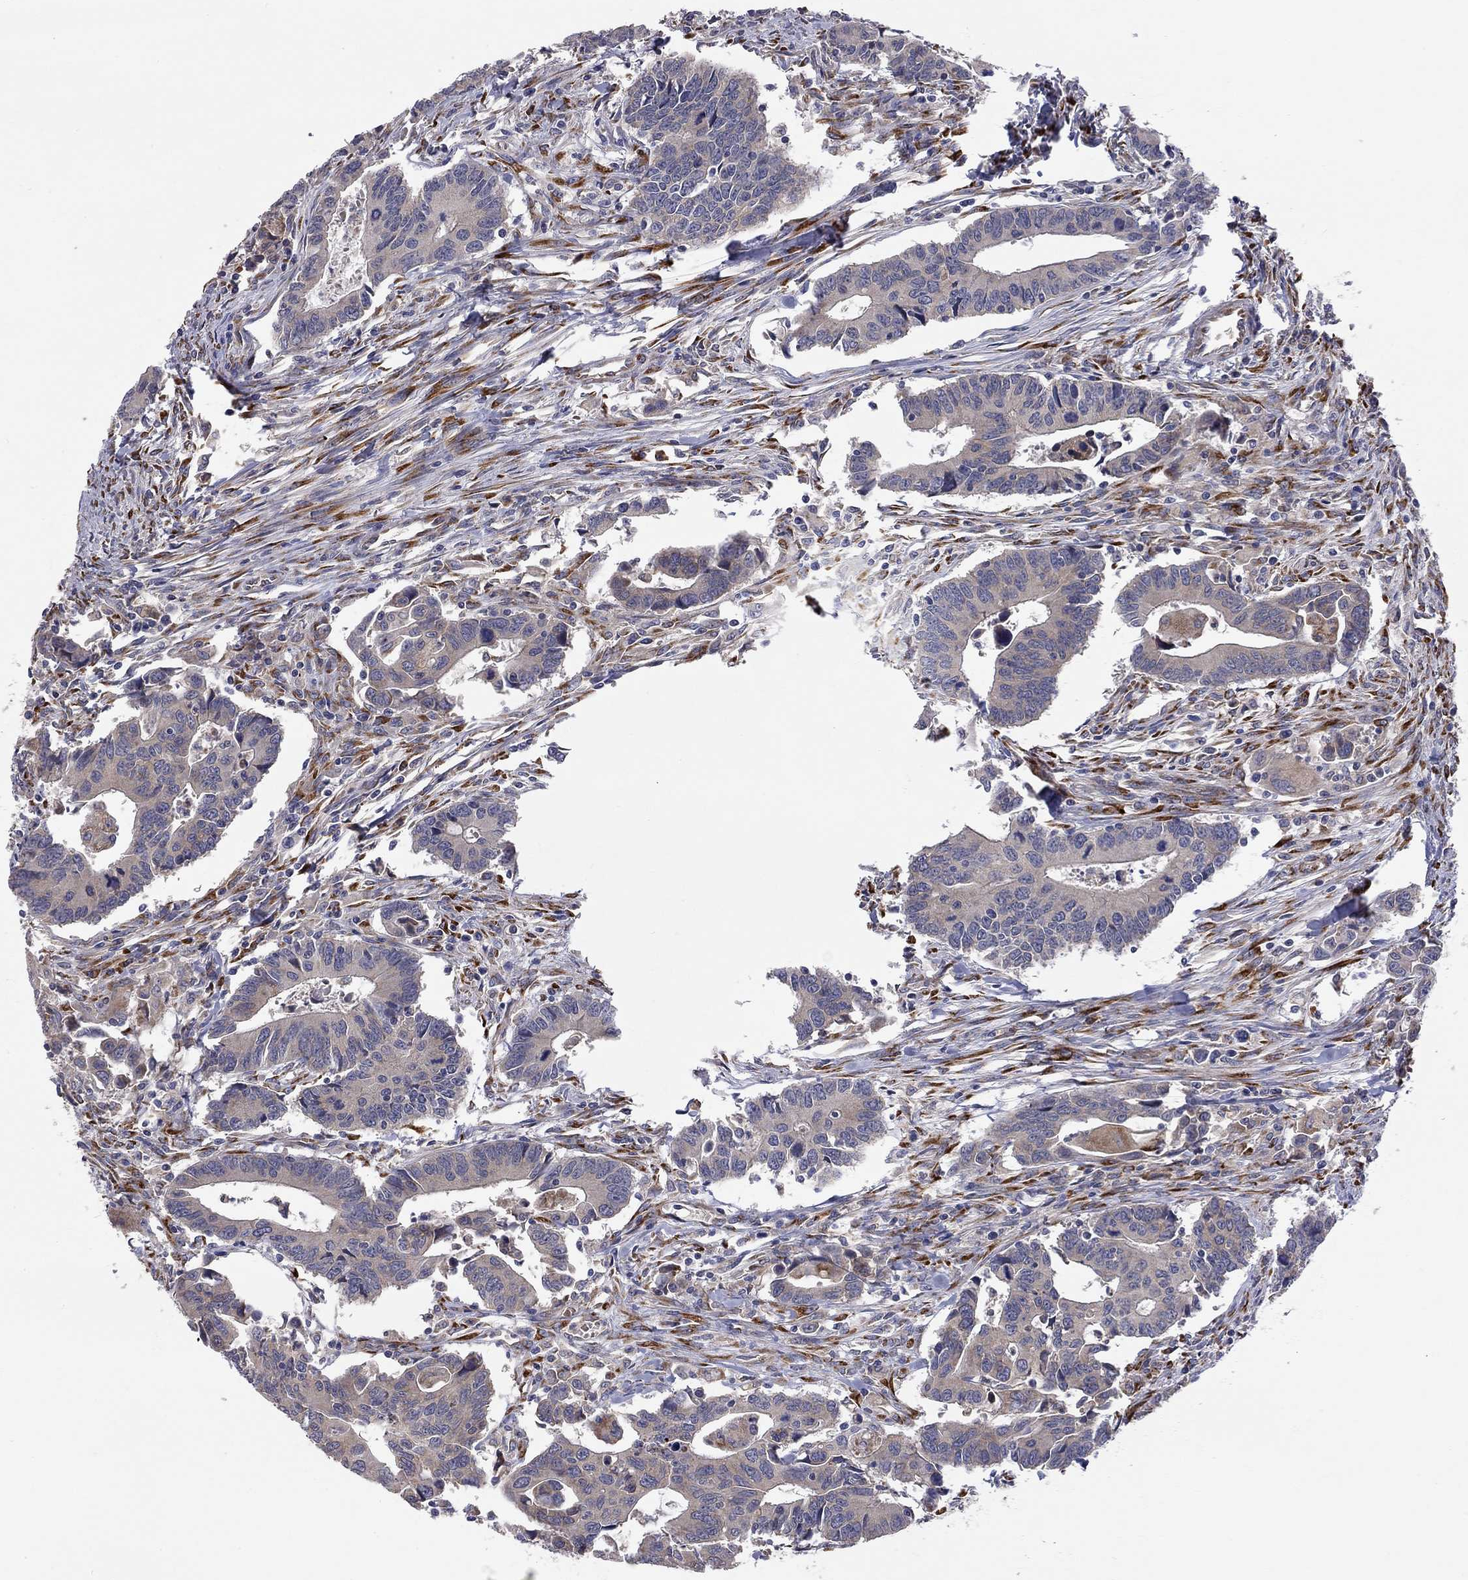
{"staining": {"intensity": "negative", "quantity": "none", "location": "none"}, "tissue": "colorectal cancer", "cell_type": "Tumor cells", "image_type": "cancer", "snomed": [{"axis": "morphology", "description": "Adenocarcinoma, NOS"}, {"axis": "topography", "description": "Rectum"}], "caption": "DAB (3,3'-diaminobenzidine) immunohistochemical staining of human colorectal cancer exhibits no significant expression in tumor cells.", "gene": "CASTOR1", "patient": {"sex": "male", "age": 67}}